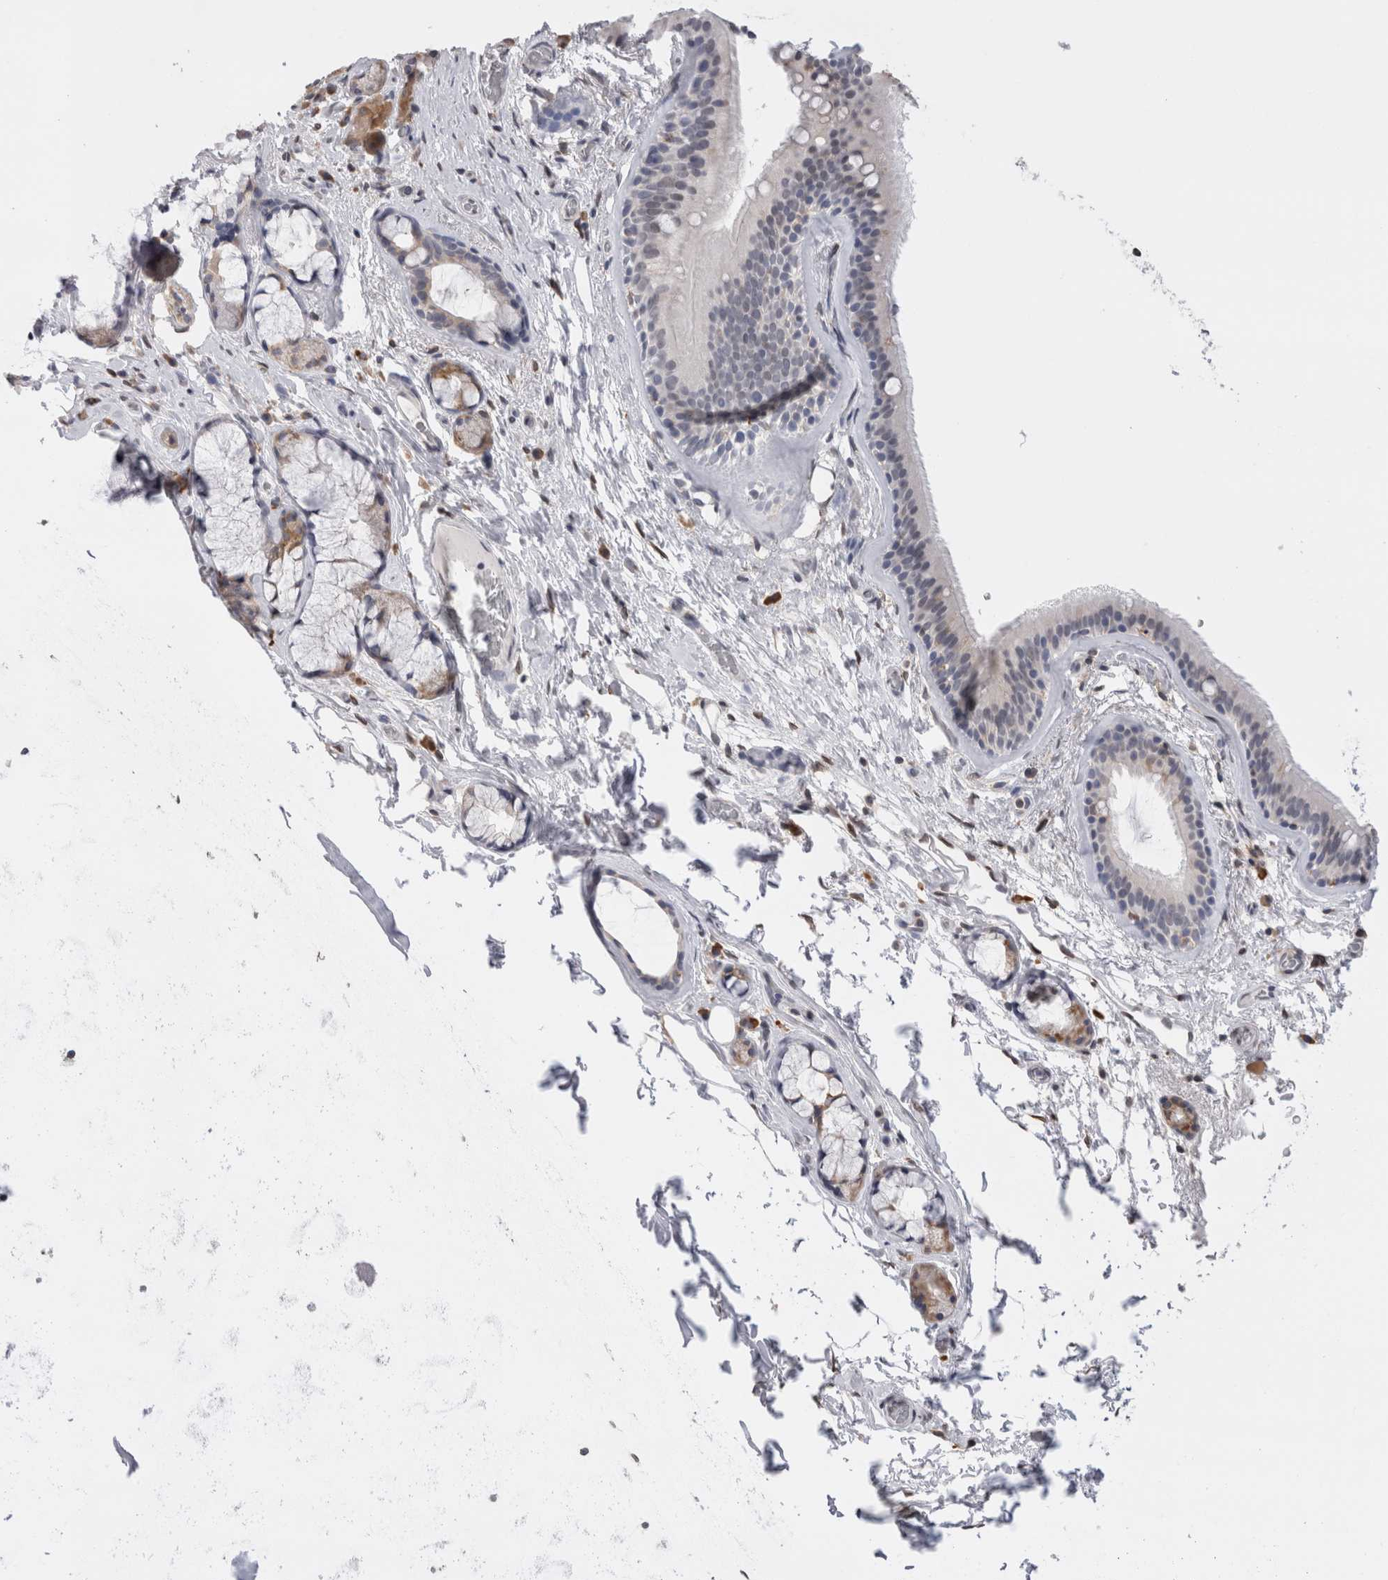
{"staining": {"intensity": "negative", "quantity": "none", "location": "none"}, "tissue": "bronchus", "cell_type": "Respiratory epithelial cells", "image_type": "normal", "snomed": [{"axis": "morphology", "description": "Normal tissue, NOS"}, {"axis": "topography", "description": "Cartilage tissue"}], "caption": "Human bronchus stained for a protein using IHC reveals no staining in respiratory epithelial cells.", "gene": "VCPIP1", "patient": {"sex": "female", "age": 63}}